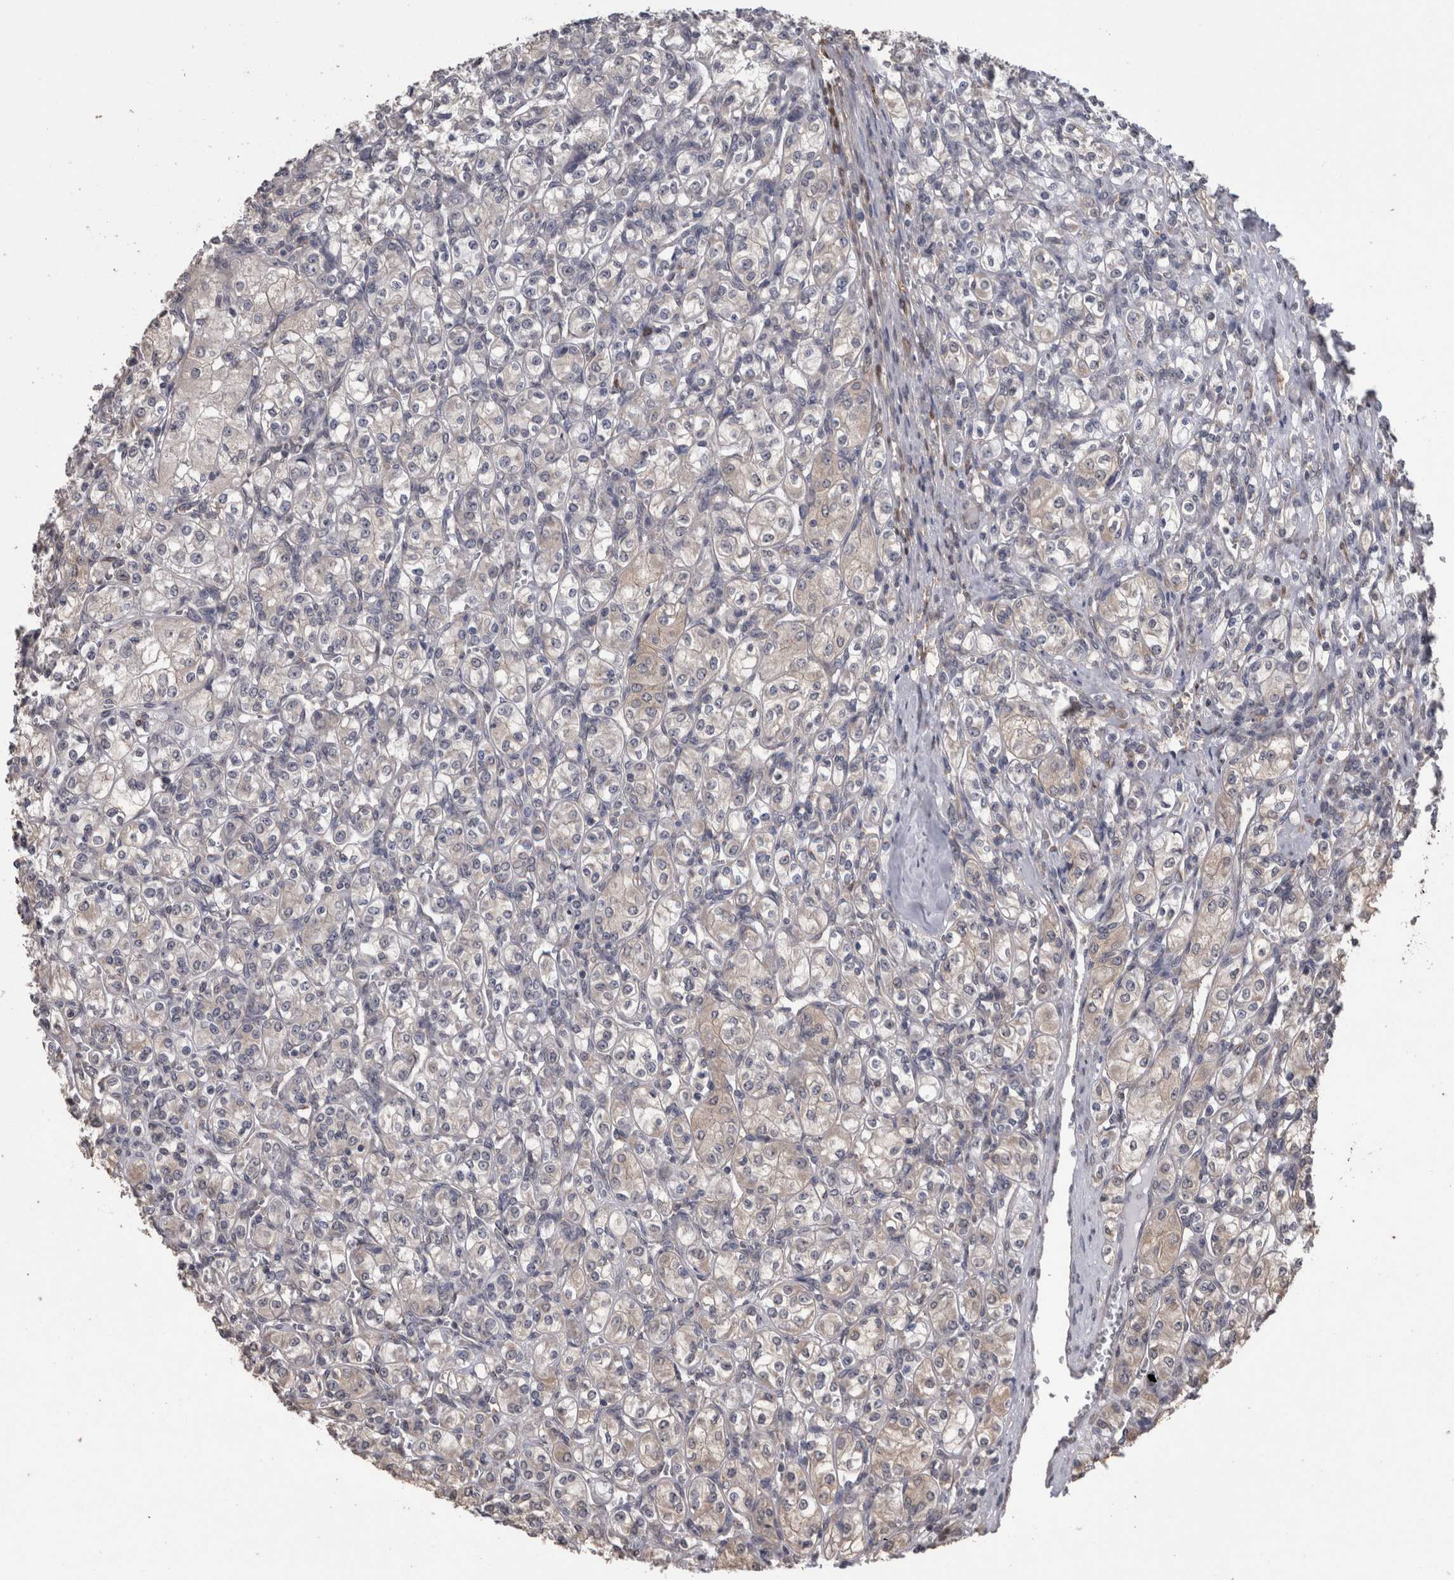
{"staining": {"intensity": "negative", "quantity": "none", "location": "none"}, "tissue": "renal cancer", "cell_type": "Tumor cells", "image_type": "cancer", "snomed": [{"axis": "morphology", "description": "Adenocarcinoma, NOS"}, {"axis": "topography", "description": "Kidney"}], "caption": "Protein analysis of renal adenocarcinoma shows no significant staining in tumor cells.", "gene": "DDX6", "patient": {"sex": "male", "age": 77}}